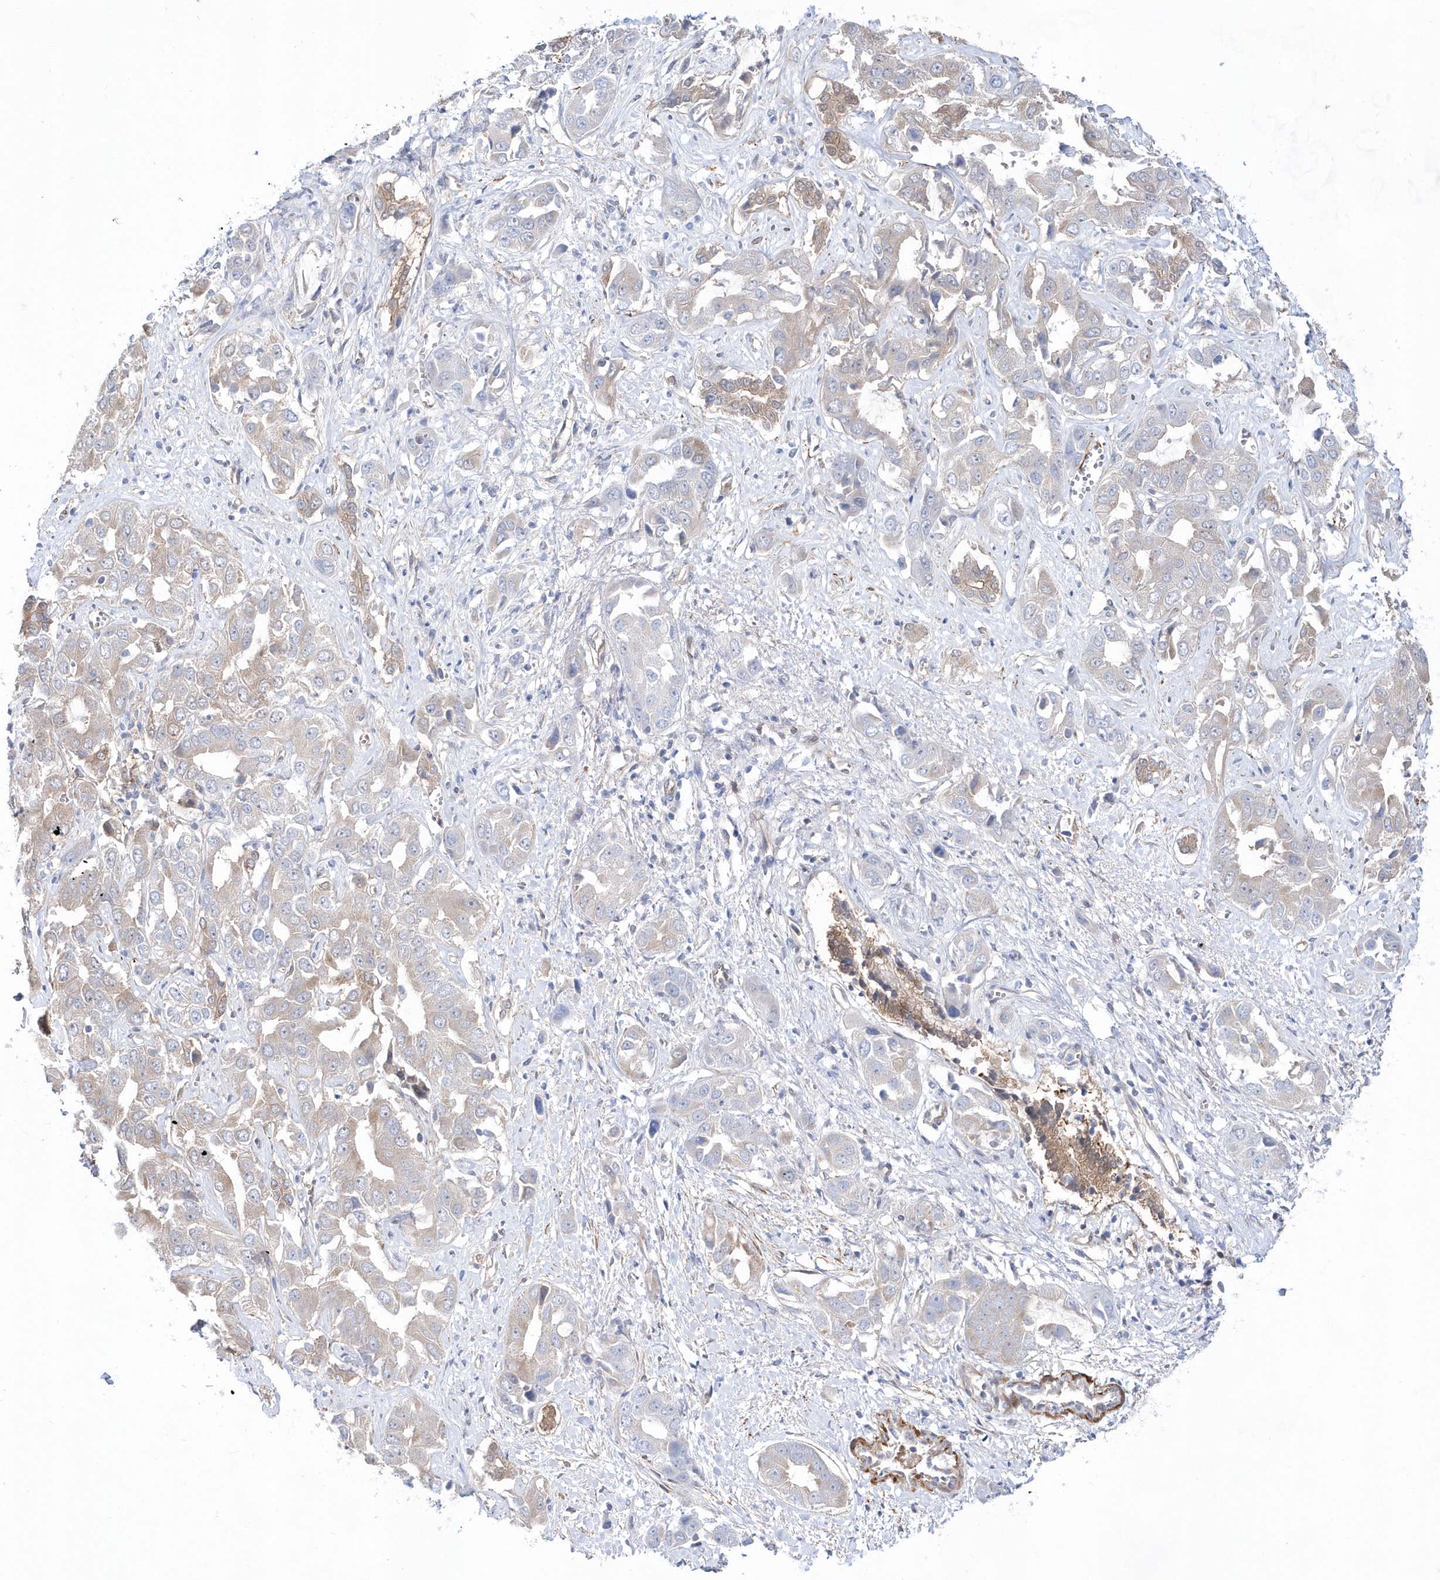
{"staining": {"intensity": "weak", "quantity": "<25%", "location": "cytoplasmic/membranous"}, "tissue": "liver cancer", "cell_type": "Tumor cells", "image_type": "cancer", "snomed": [{"axis": "morphology", "description": "Cholangiocarcinoma"}, {"axis": "topography", "description": "Liver"}], "caption": "DAB (3,3'-diaminobenzidine) immunohistochemical staining of liver cholangiocarcinoma exhibits no significant positivity in tumor cells.", "gene": "BDH2", "patient": {"sex": "female", "age": 52}}